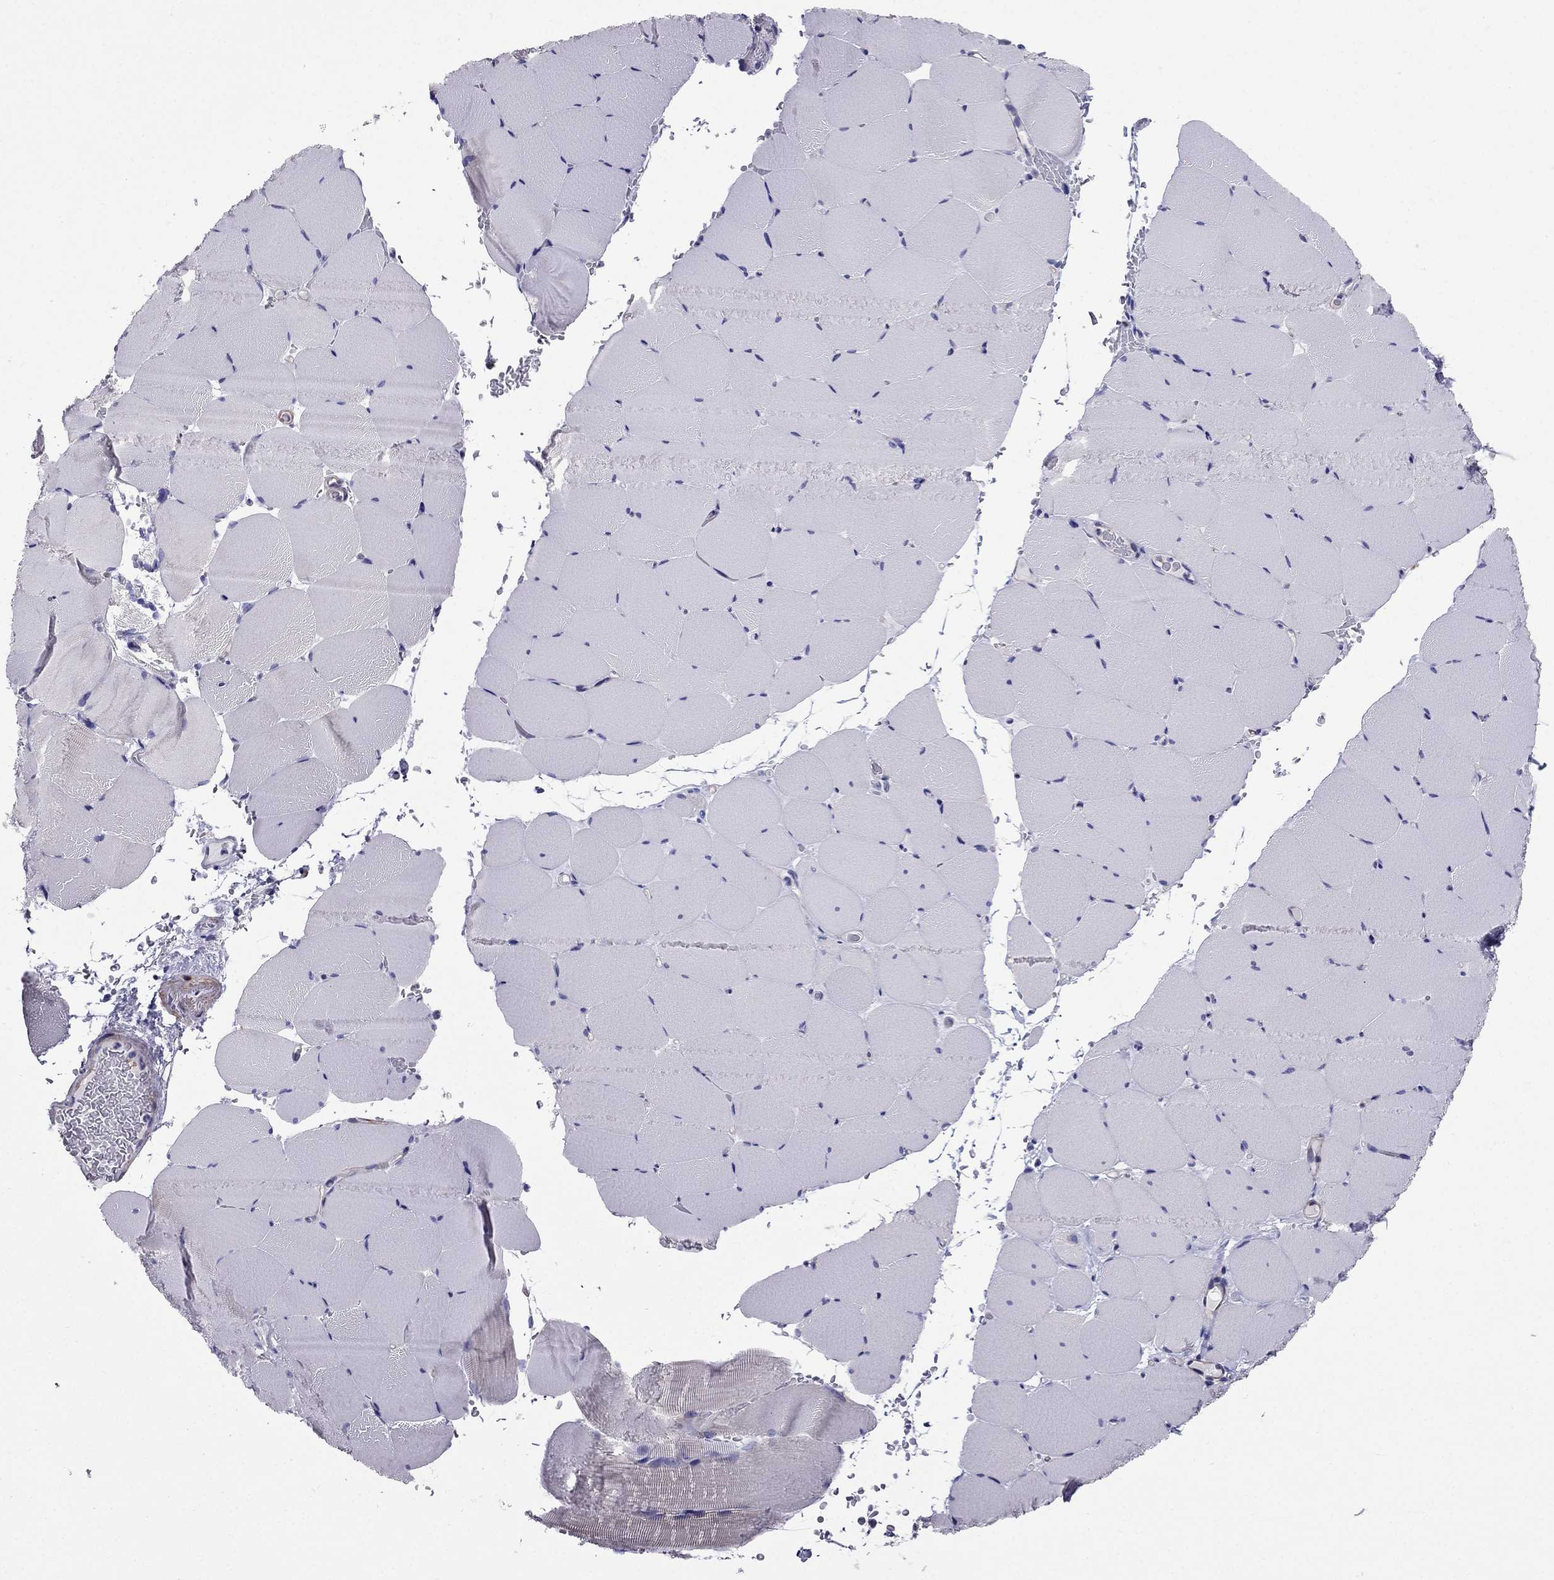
{"staining": {"intensity": "negative", "quantity": "none", "location": "none"}, "tissue": "skeletal muscle", "cell_type": "Myocytes", "image_type": "normal", "snomed": [{"axis": "morphology", "description": "Normal tissue, NOS"}, {"axis": "topography", "description": "Skeletal muscle"}], "caption": "This micrograph is of normal skeletal muscle stained with immunohistochemistry (IHC) to label a protein in brown with the nuclei are counter-stained blue. There is no staining in myocytes.", "gene": "GPR50", "patient": {"sex": "female", "age": 37}}